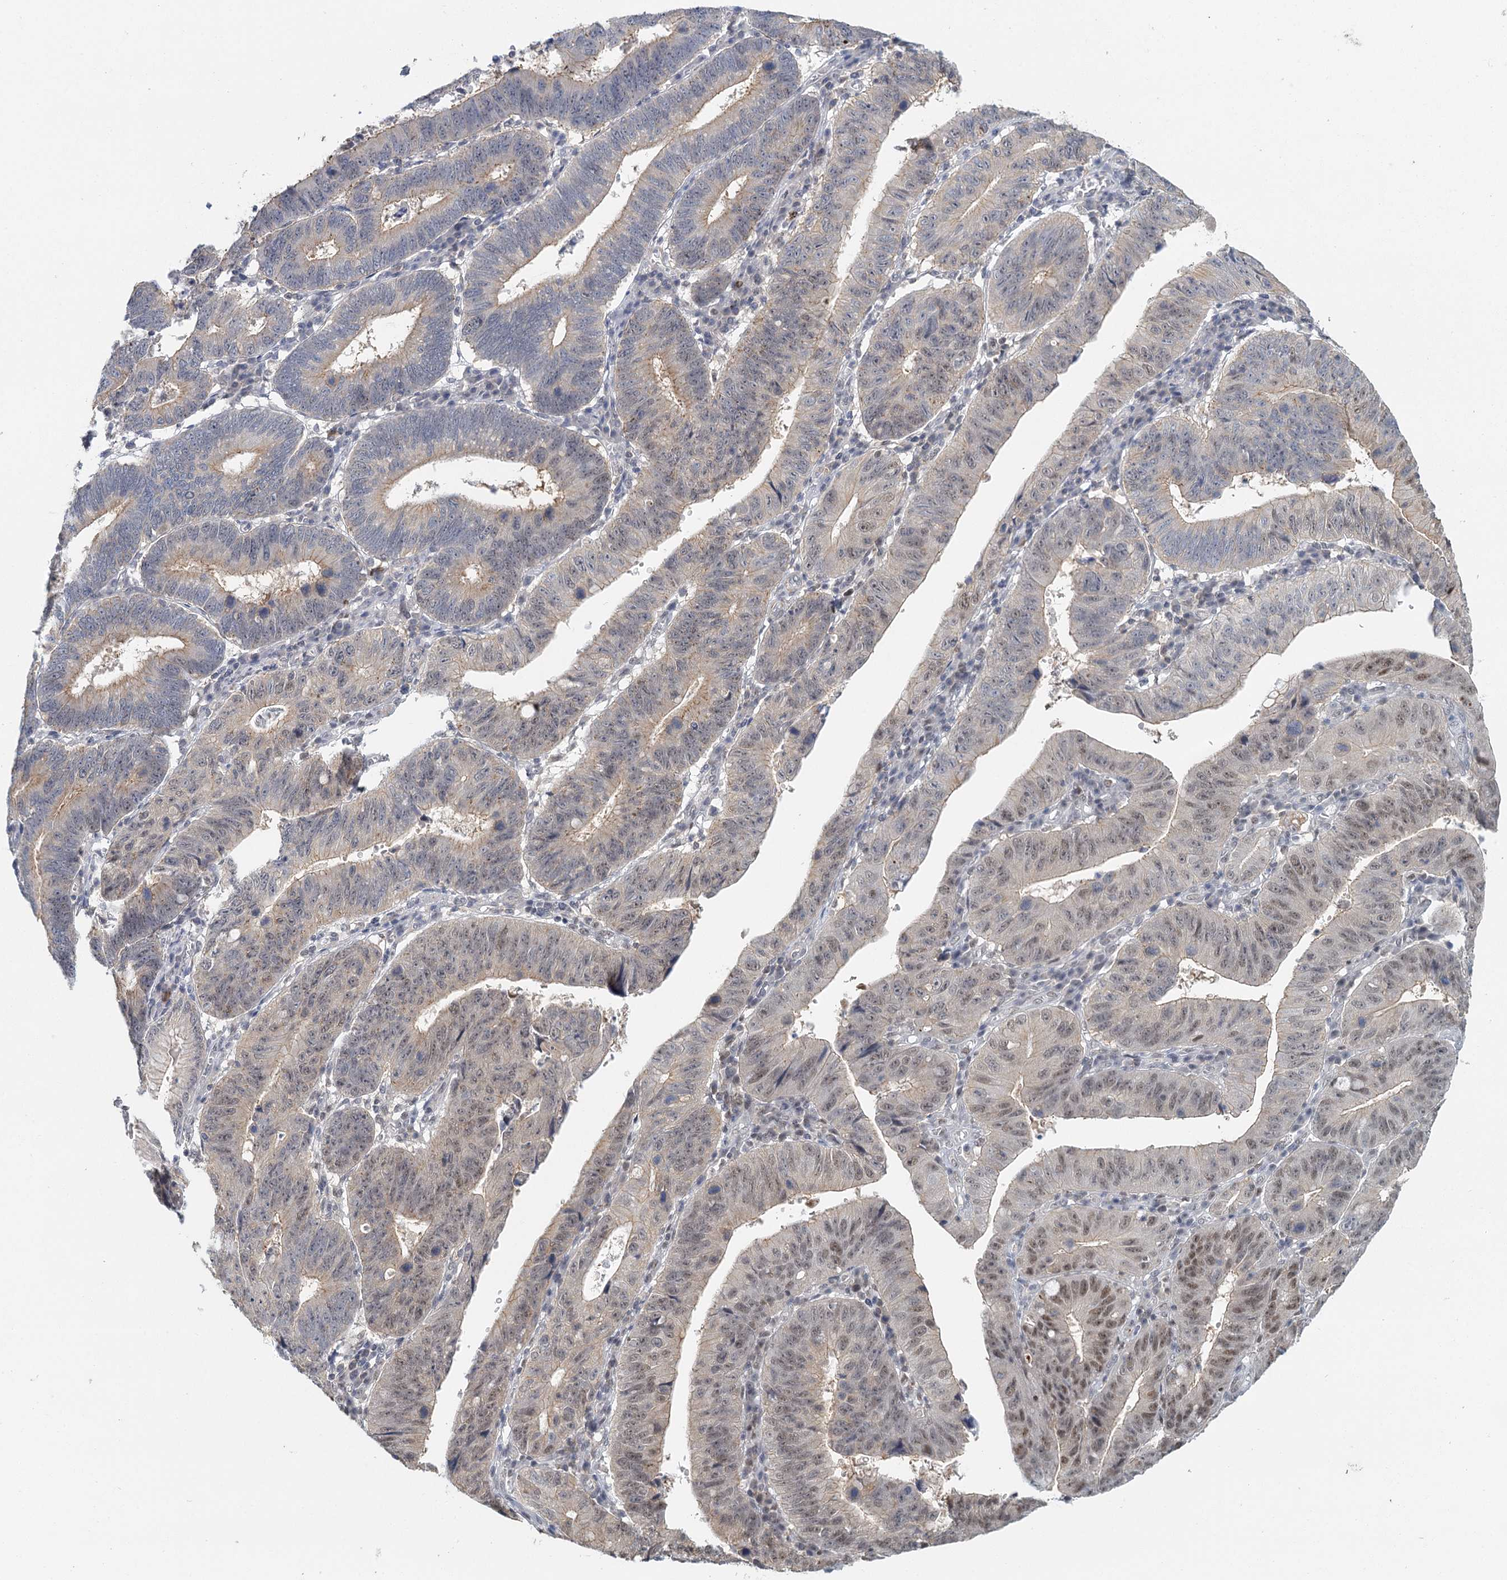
{"staining": {"intensity": "moderate", "quantity": "25%-75%", "location": "cytoplasmic/membranous,nuclear"}, "tissue": "stomach cancer", "cell_type": "Tumor cells", "image_type": "cancer", "snomed": [{"axis": "morphology", "description": "Adenocarcinoma, NOS"}, {"axis": "topography", "description": "Stomach"}], "caption": "DAB immunohistochemical staining of human stomach cancer (adenocarcinoma) exhibits moderate cytoplasmic/membranous and nuclear protein positivity in about 25%-75% of tumor cells. Immunohistochemistry (ihc) stains the protein of interest in brown and the nuclei are stained blue.", "gene": "GPATCH11", "patient": {"sex": "male", "age": 59}}